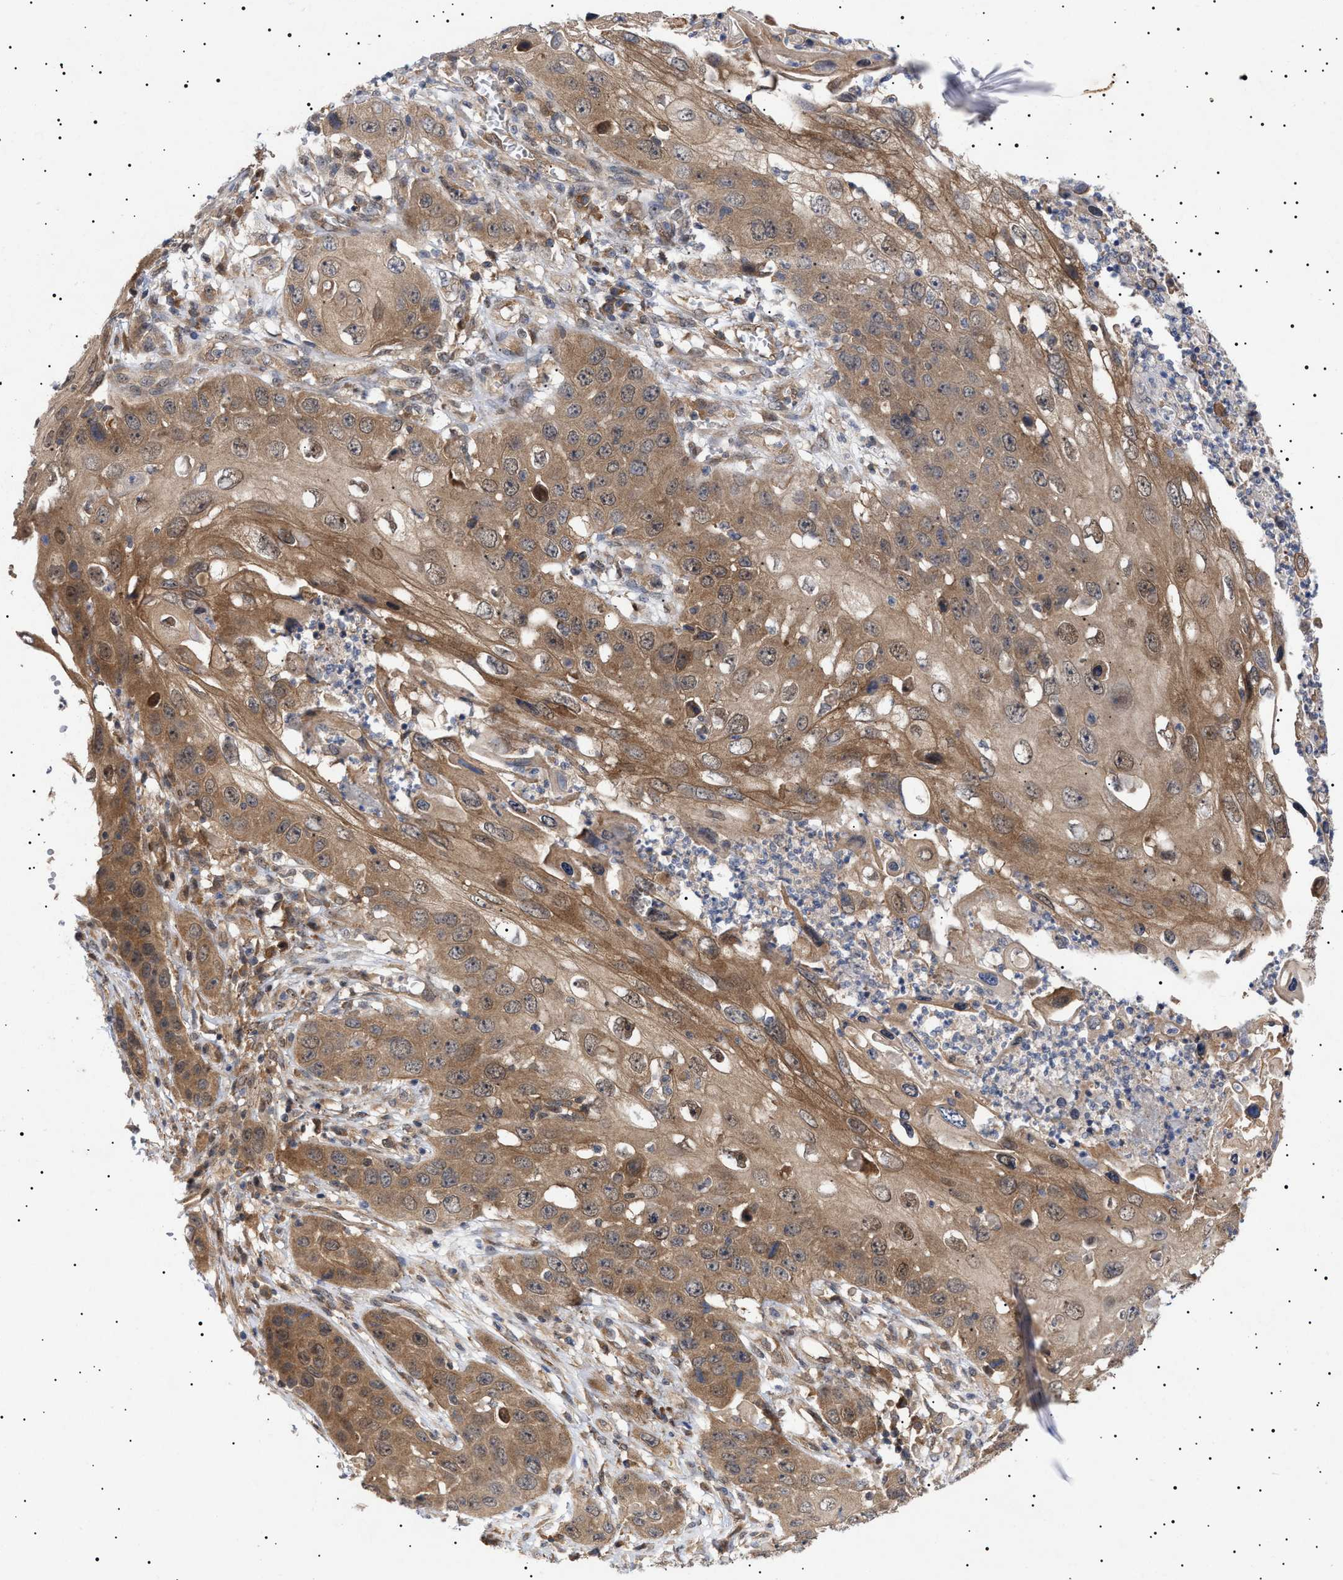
{"staining": {"intensity": "moderate", "quantity": ">75%", "location": "cytoplasmic/membranous"}, "tissue": "skin cancer", "cell_type": "Tumor cells", "image_type": "cancer", "snomed": [{"axis": "morphology", "description": "Squamous cell carcinoma, NOS"}, {"axis": "topography", "description": "Skin"}], "caption": "Skin squamous cell carcinoma was stained to show a protein in brown. There is medium levels of moderate cytoplasmic/membranous expression in approximately >75% of tumor cells.", "gene": "NPLOC4", "patient": {"sex": "male", "age": 55}}